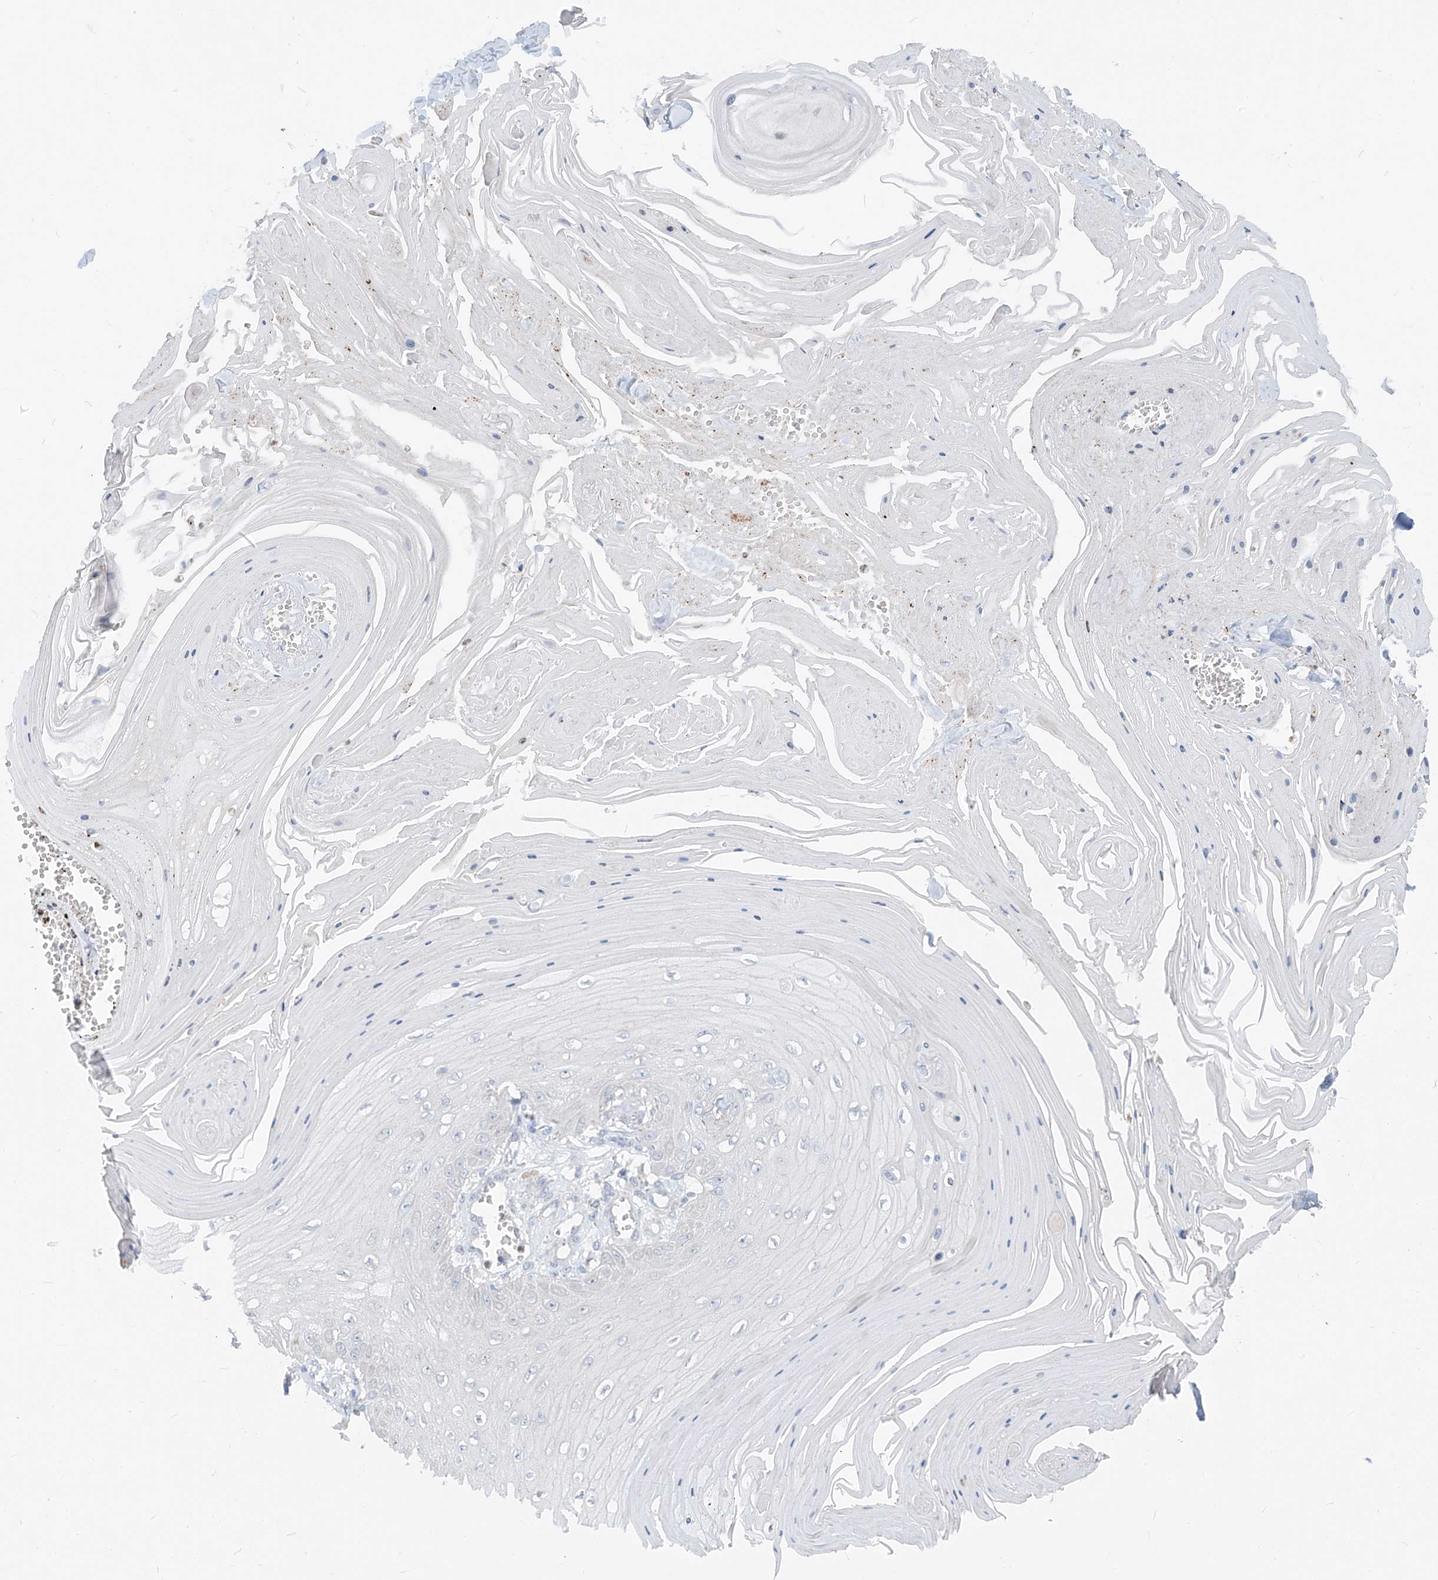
{"staining": {"intensity": "negative", "quantity": "none", "location": "none"}, "tissue": "skin cancer", "cell_type": "Tumor cells", "image_type": "cancer", "snomed": [{"axis": "morphology", "description": "Squamous cell carcinoma, NOS"}, {"axis": "topography", "description": "Skin"}], "caption": "A high-resolution micrograph shows immunohistochemistry staining of squamous cell carcinoma (skin), which exhibits no significant positivity in tumor cells.", "gene": "CHMP2B", "patient": {"sex": "male", "age": 74}}